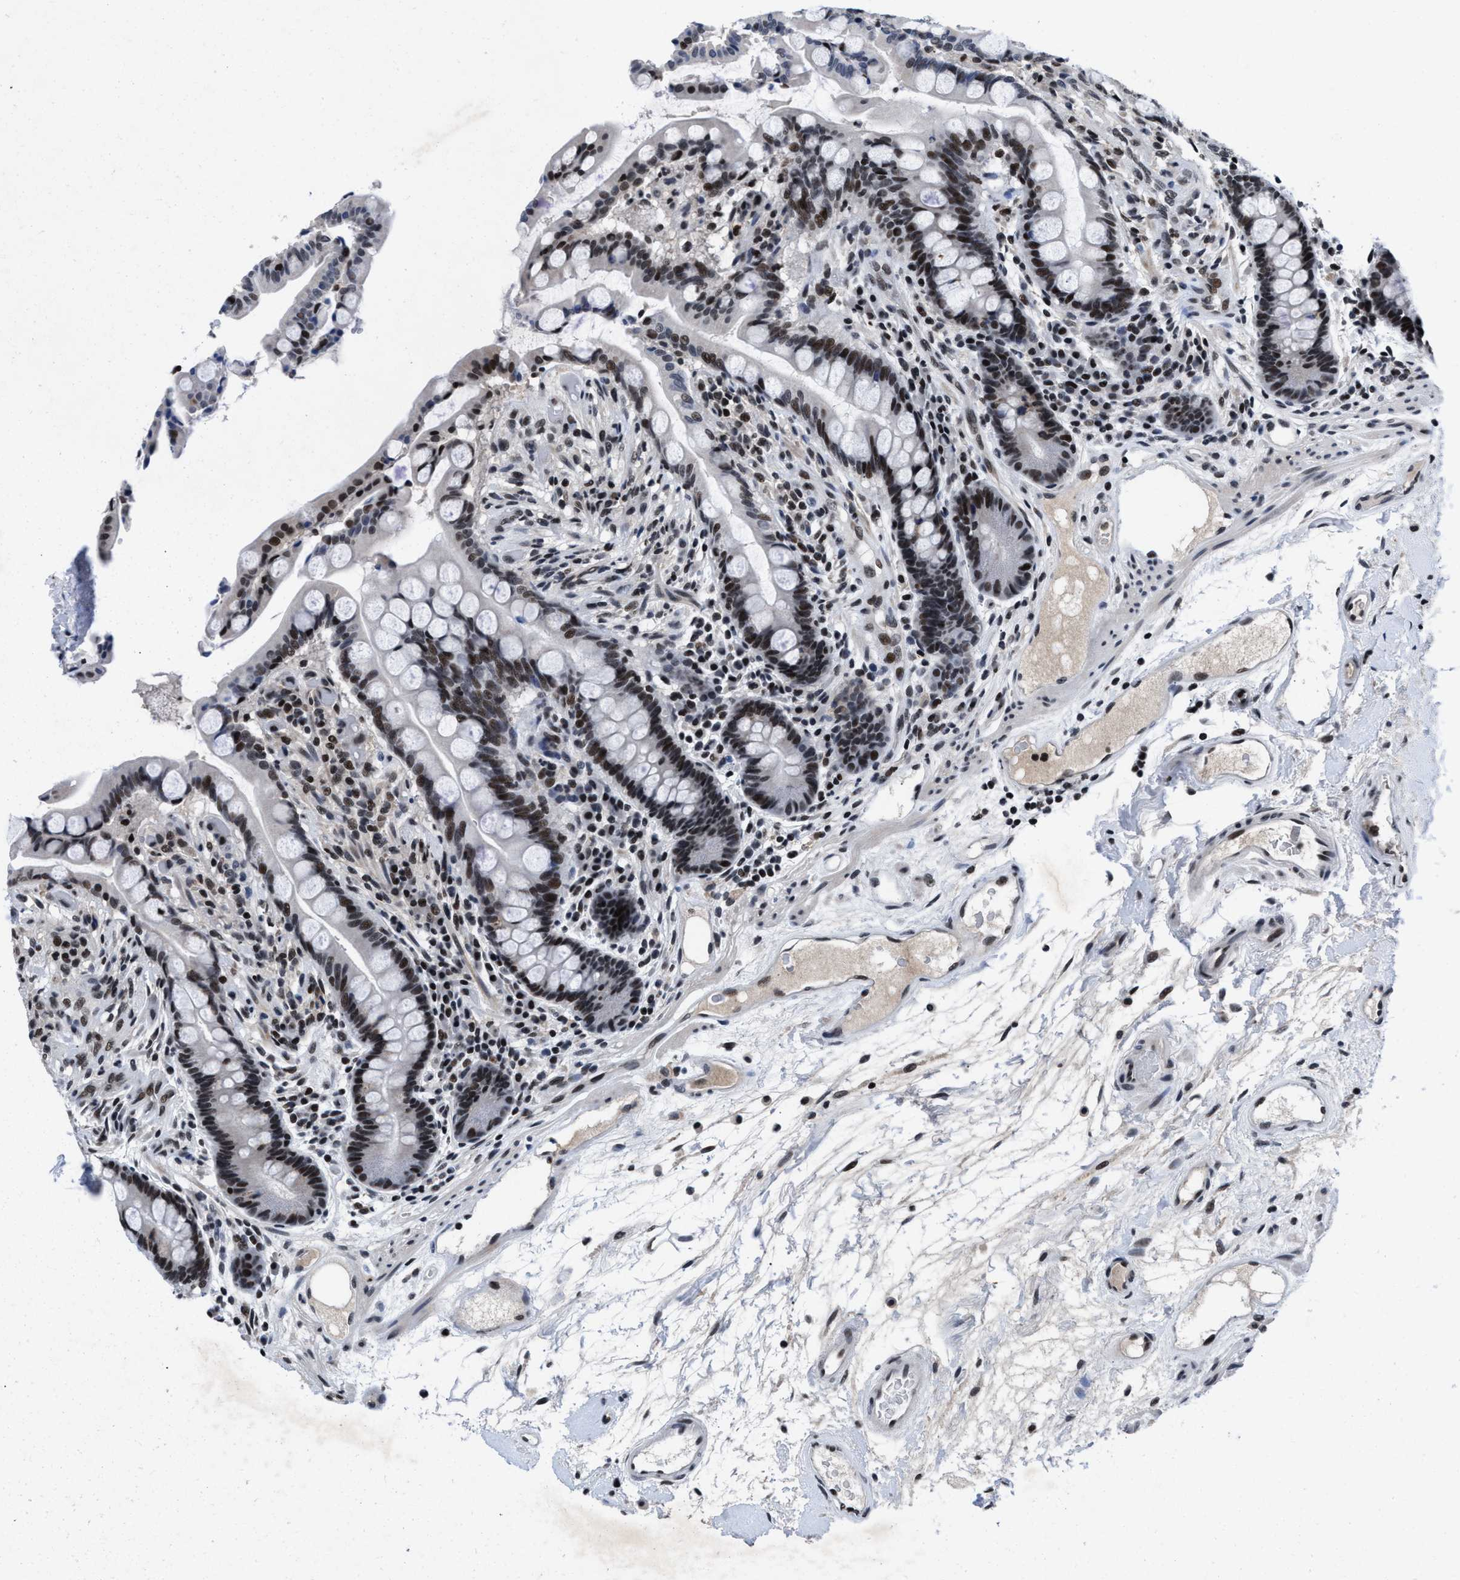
{"staining": {"intensity": "strong", "quantity": ">75%", "location": "nuclear"}, "tissue": "colon", "cell_type": "Endothelial cells", "image_type": "normal", "snomed": [{"axis": "morphology", "description": "Normal tissue, NOS"}, {"axis": "topography", "description": "Colon"}], "caption": "Immunohistochemistry (IHC) photomicrograph of unremarkable colon: colon stained using immunohistochemistry (IHC) reveals high levels of strong protein expression localized specifically in the nuclear of endothelial cells, appearing as a nuclear brown color.", "gene": "WDR81", "patient": {"sex": "male", "age": 73}}